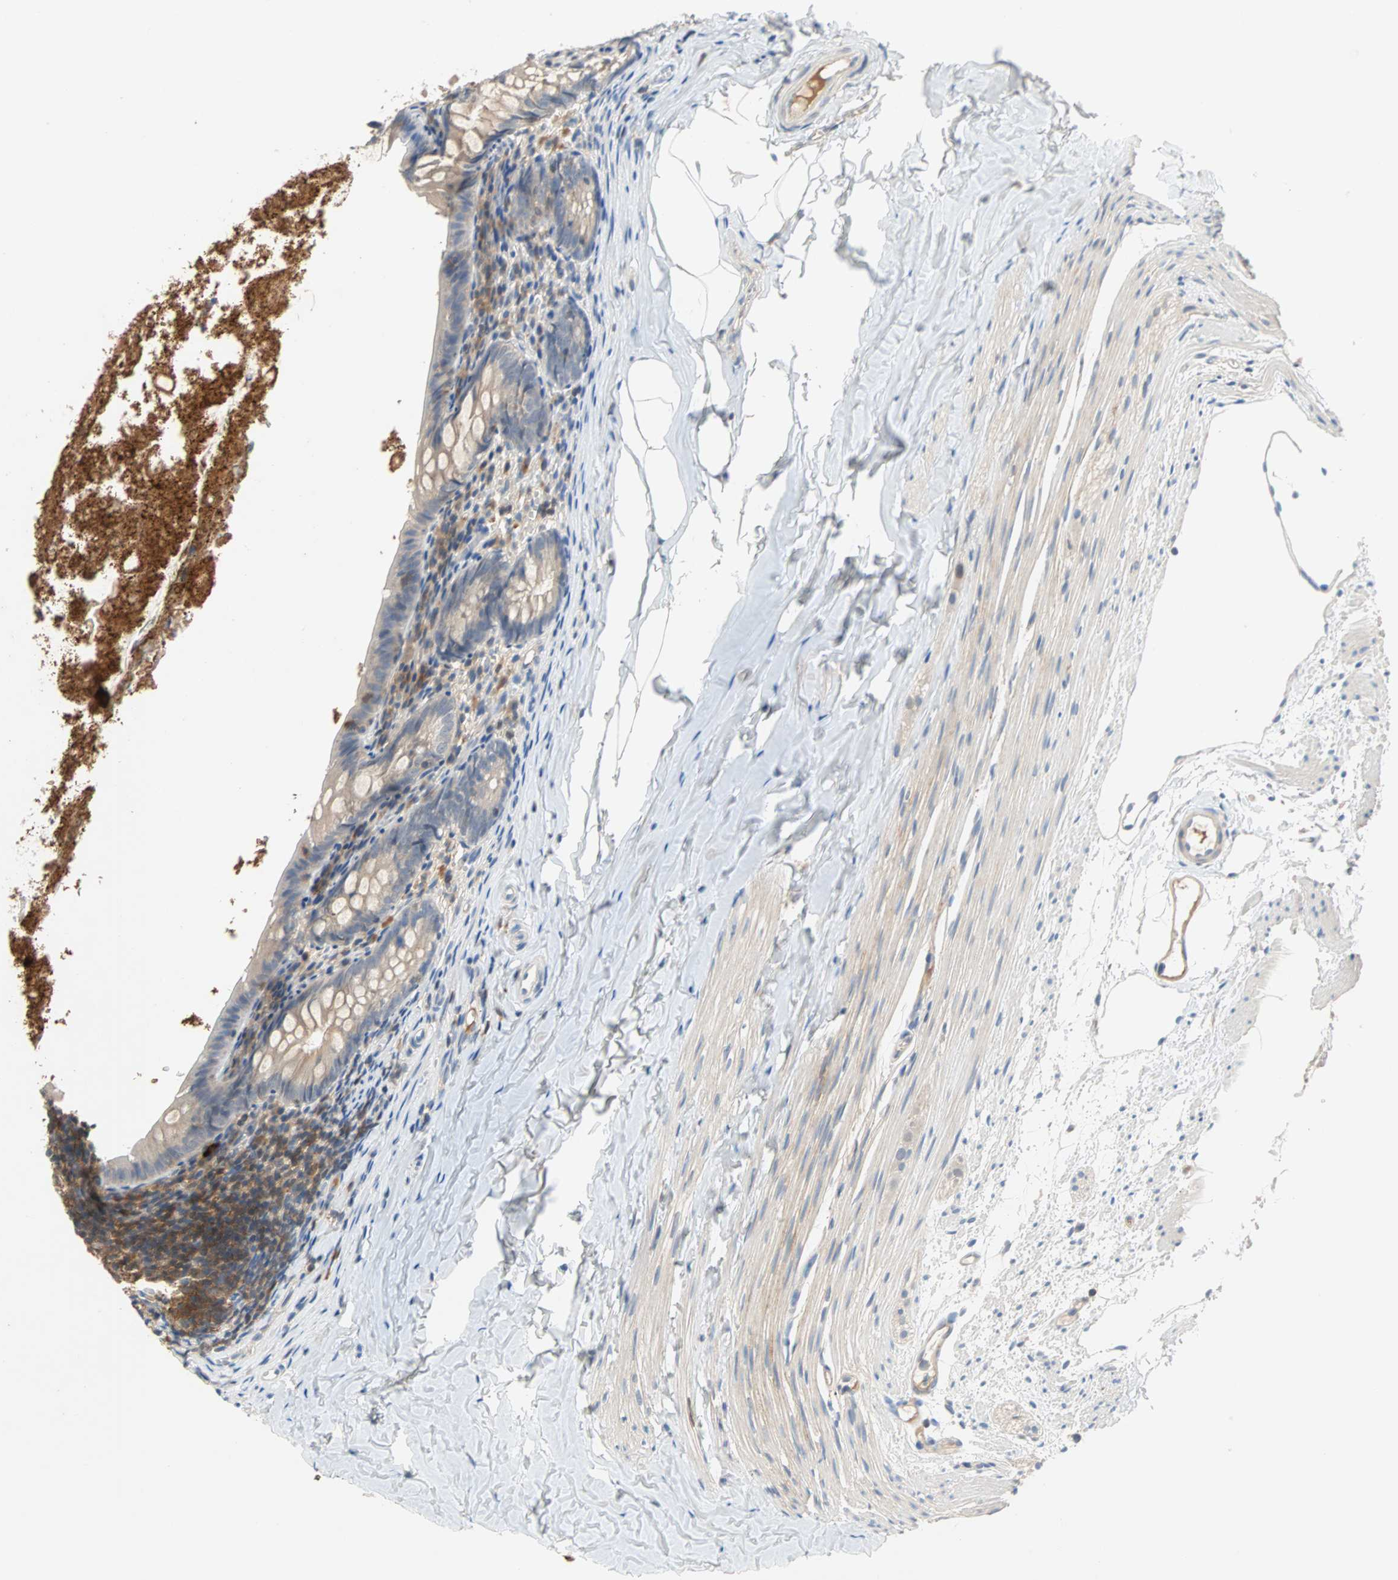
{"staining": {"intensity": "weak", "quantity": "<25%", "location": "cytoplasmic/membranous"}, "tissue": "appendix", "cell_type": "Glandular cells", "image_type": "normal", "snomed": [{"axis": "morphology", "description": "Normal tissue, NOS"}, {"axis": "topography", "description": "Appendix"}], "caption": "DAB (3,3'-diaminobenzidine) immunohistochemical staining of unremarkable appendix shows no significant positivity in glandular cells.", "gene": "MAP4K1", "patient": {"sex": "female", "age": 10}}